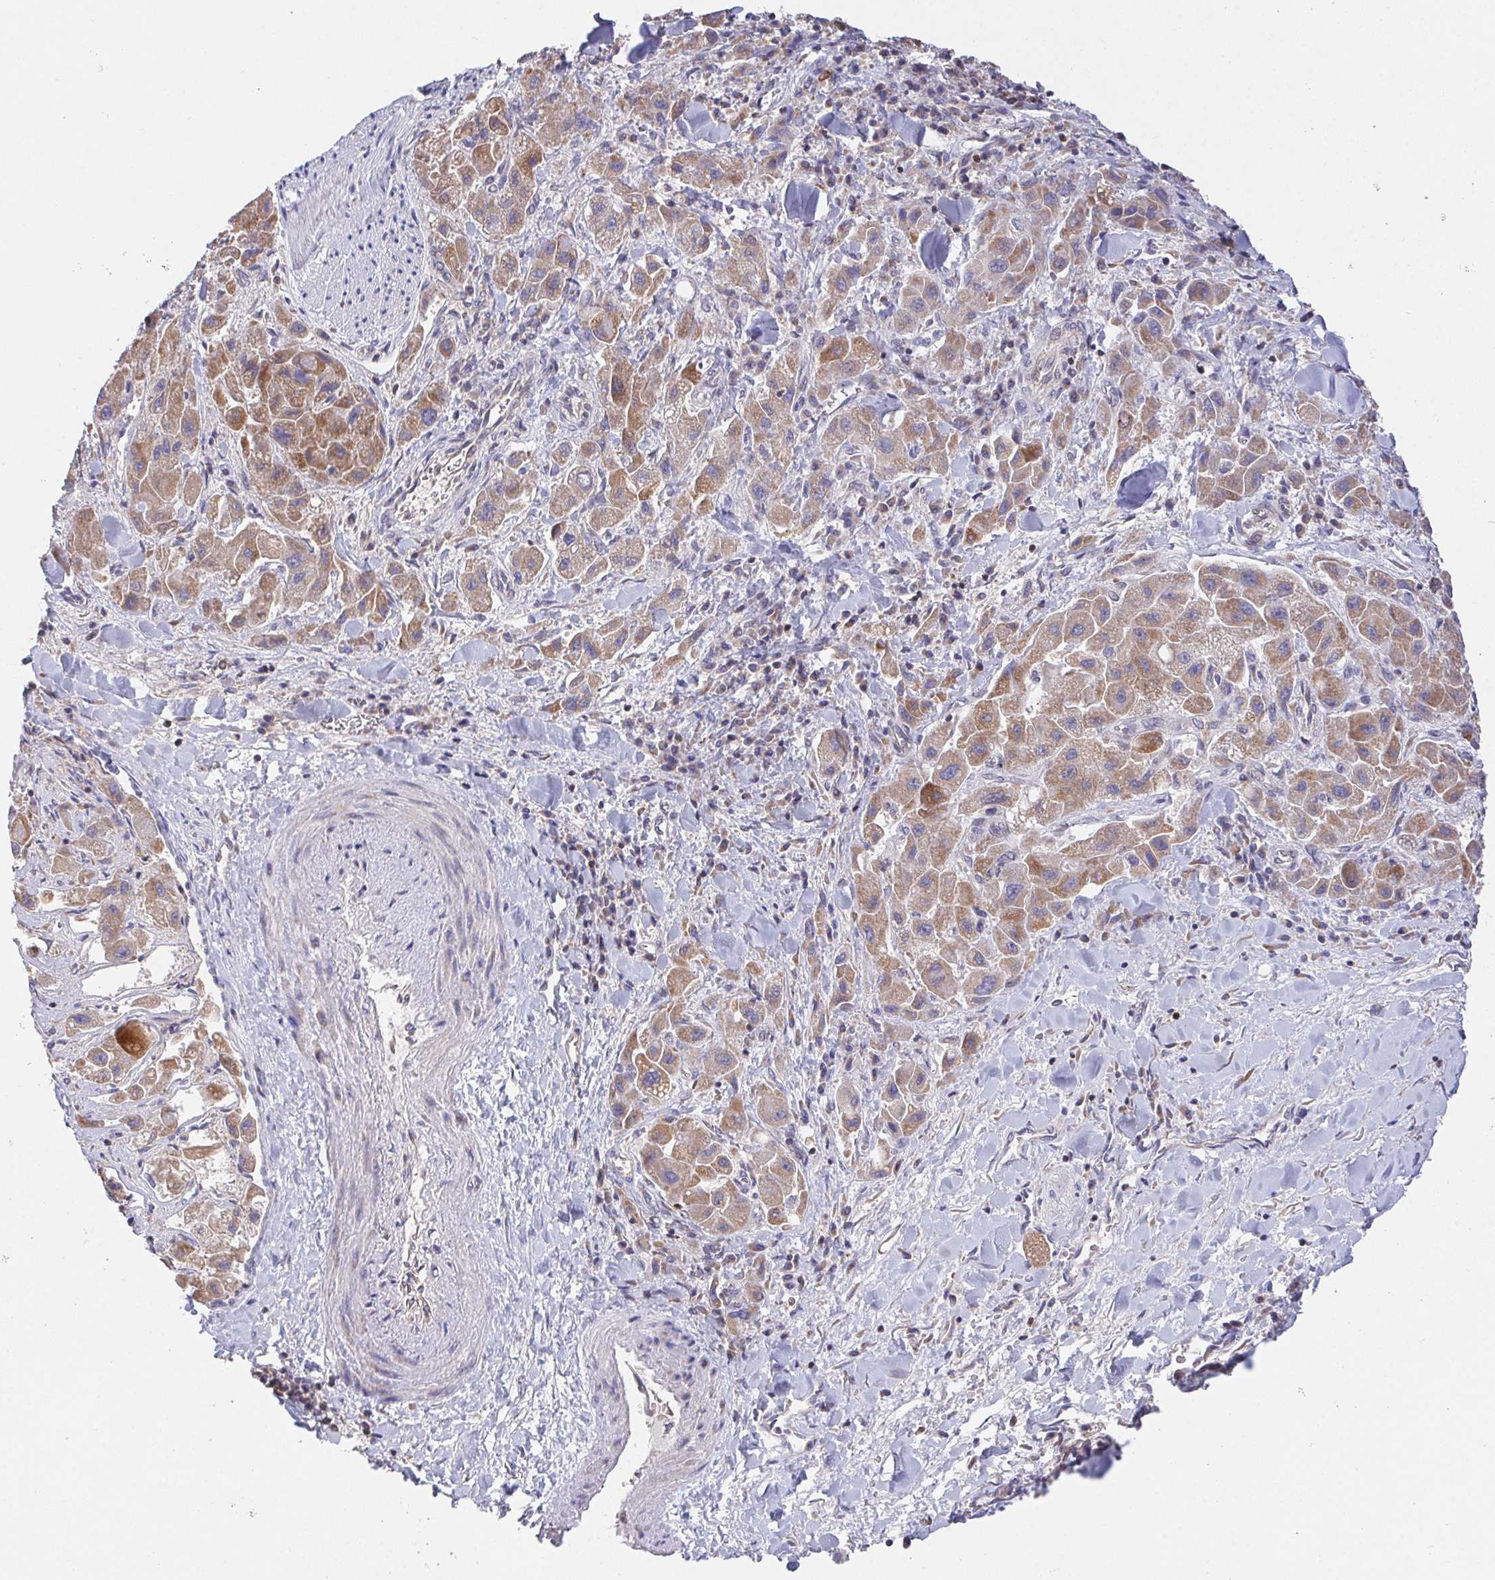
{"staining": {"intensity": "moderate", "quantity": ">75%", "location": "cytoplasmic/membranous"}, "tissue": "liver cancer", "cell_type": "Tumor cells", "image_type": "cancer", "snomed": [{"axis": "morphology", "description": "Carcinoma, Hepatocellular, NOS"}, {"axis": "topography", "description": "Liver"}], "caption": "Moderate cytoplasmic/membranous positivity for a protein is appreciated in about >75% of tumor cells of liver hepatocellular carcinoma using immunohistochemistry.", "gene": "FAM241A", "patient": {"sex": "male", "age": 24}}